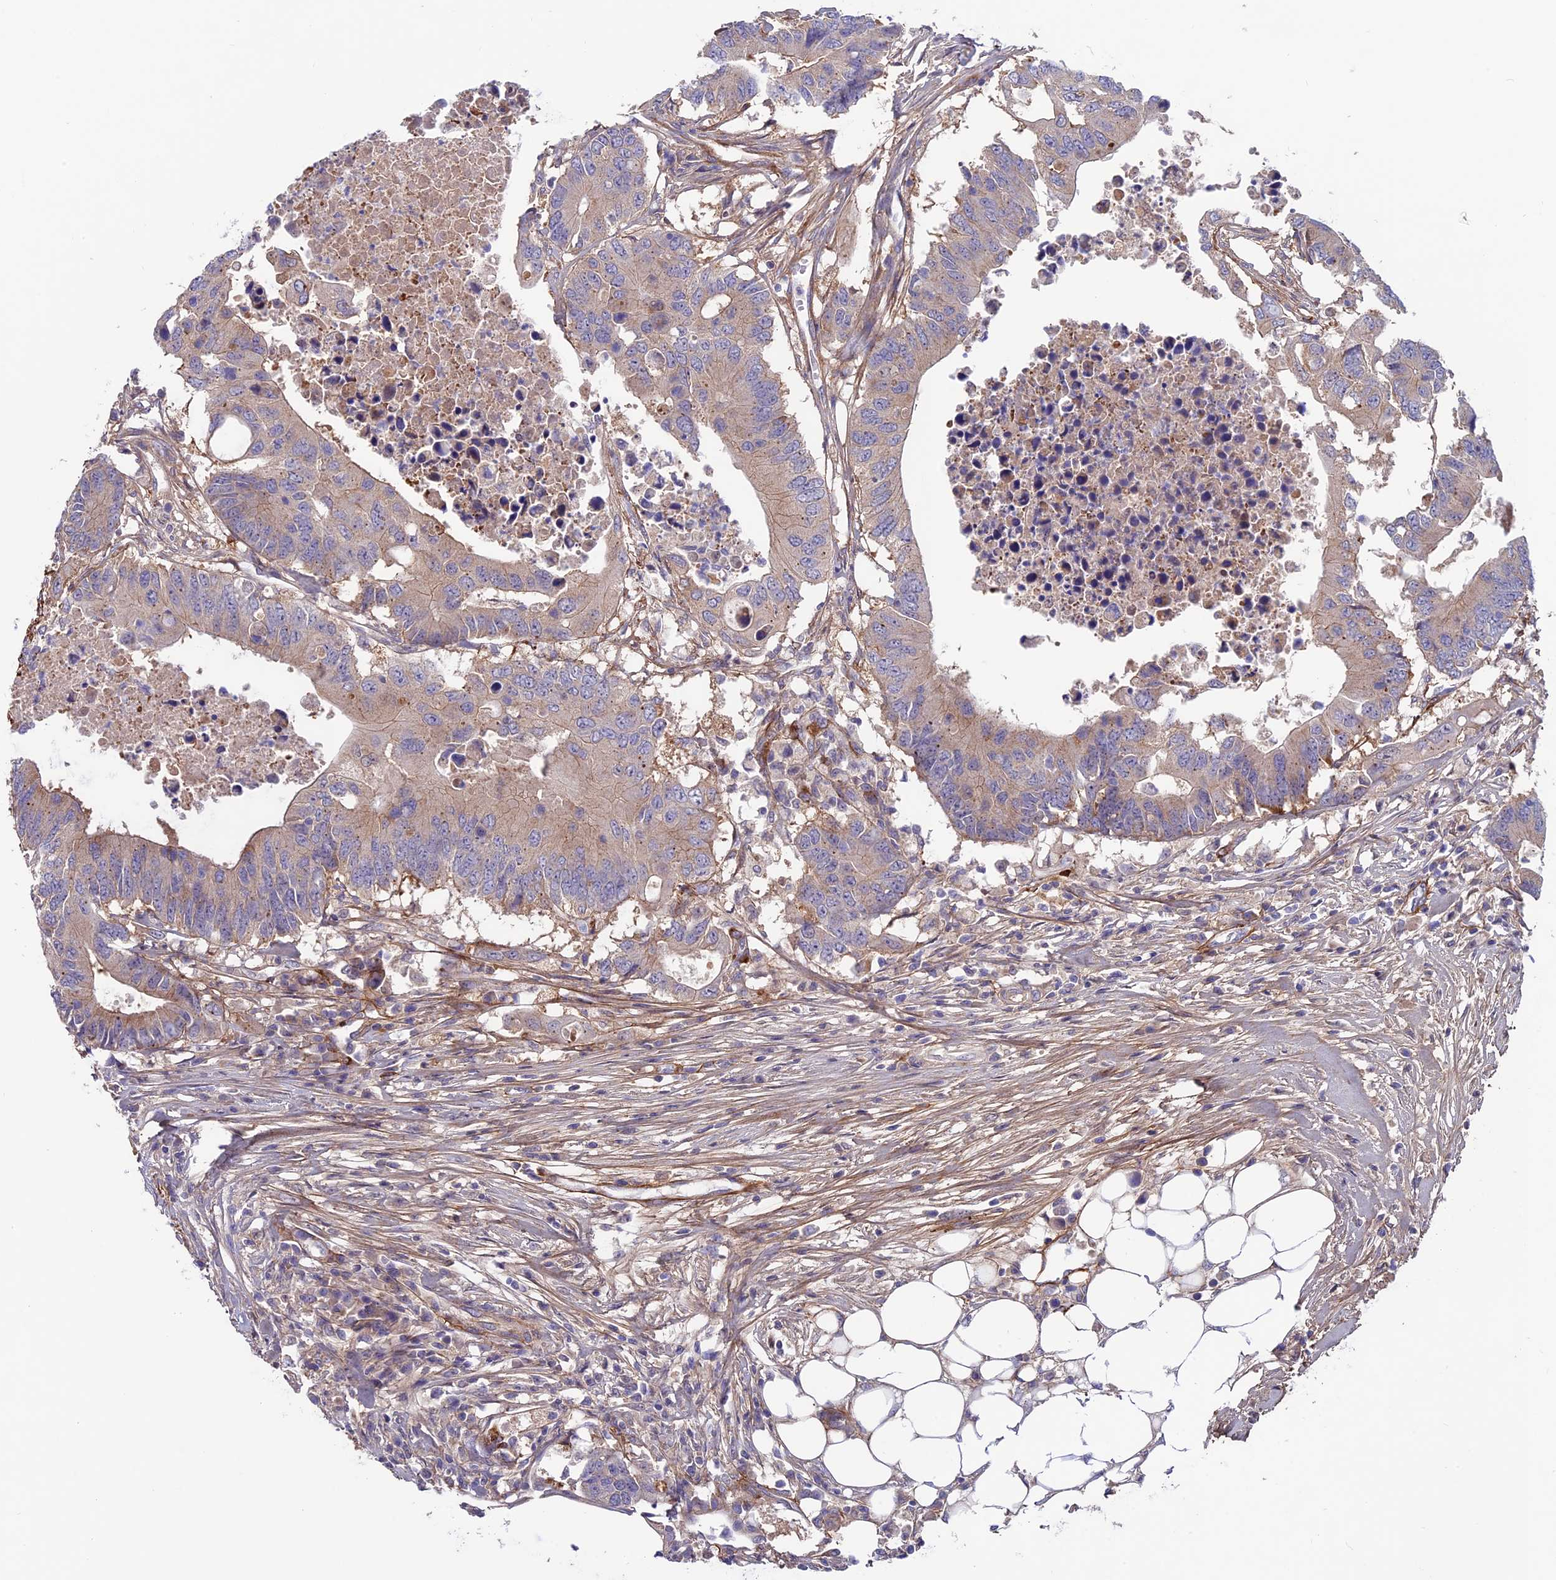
{"staining": {"intensity": "weak", "quantity": "25%-75%", "location": "cytoplasmic/membranous"}, "tissue": "colorectal cancer", "cell_type": "Tumor cells", "image_type": "cancer", "snomed": [{"axis": "morphology", "description": "Adenocarcinoma, NOS"}, {"axis": "topography", "description": "Colon"}], "caption": "Tumor cells reveal low levels of weak cytoplasmic/membranous positivity in about 25%-75% of cells in colorectal cancer (adenocarcinoma).", "gene": "COL4A3", "patient": {"sex": "male", "age": 71}}